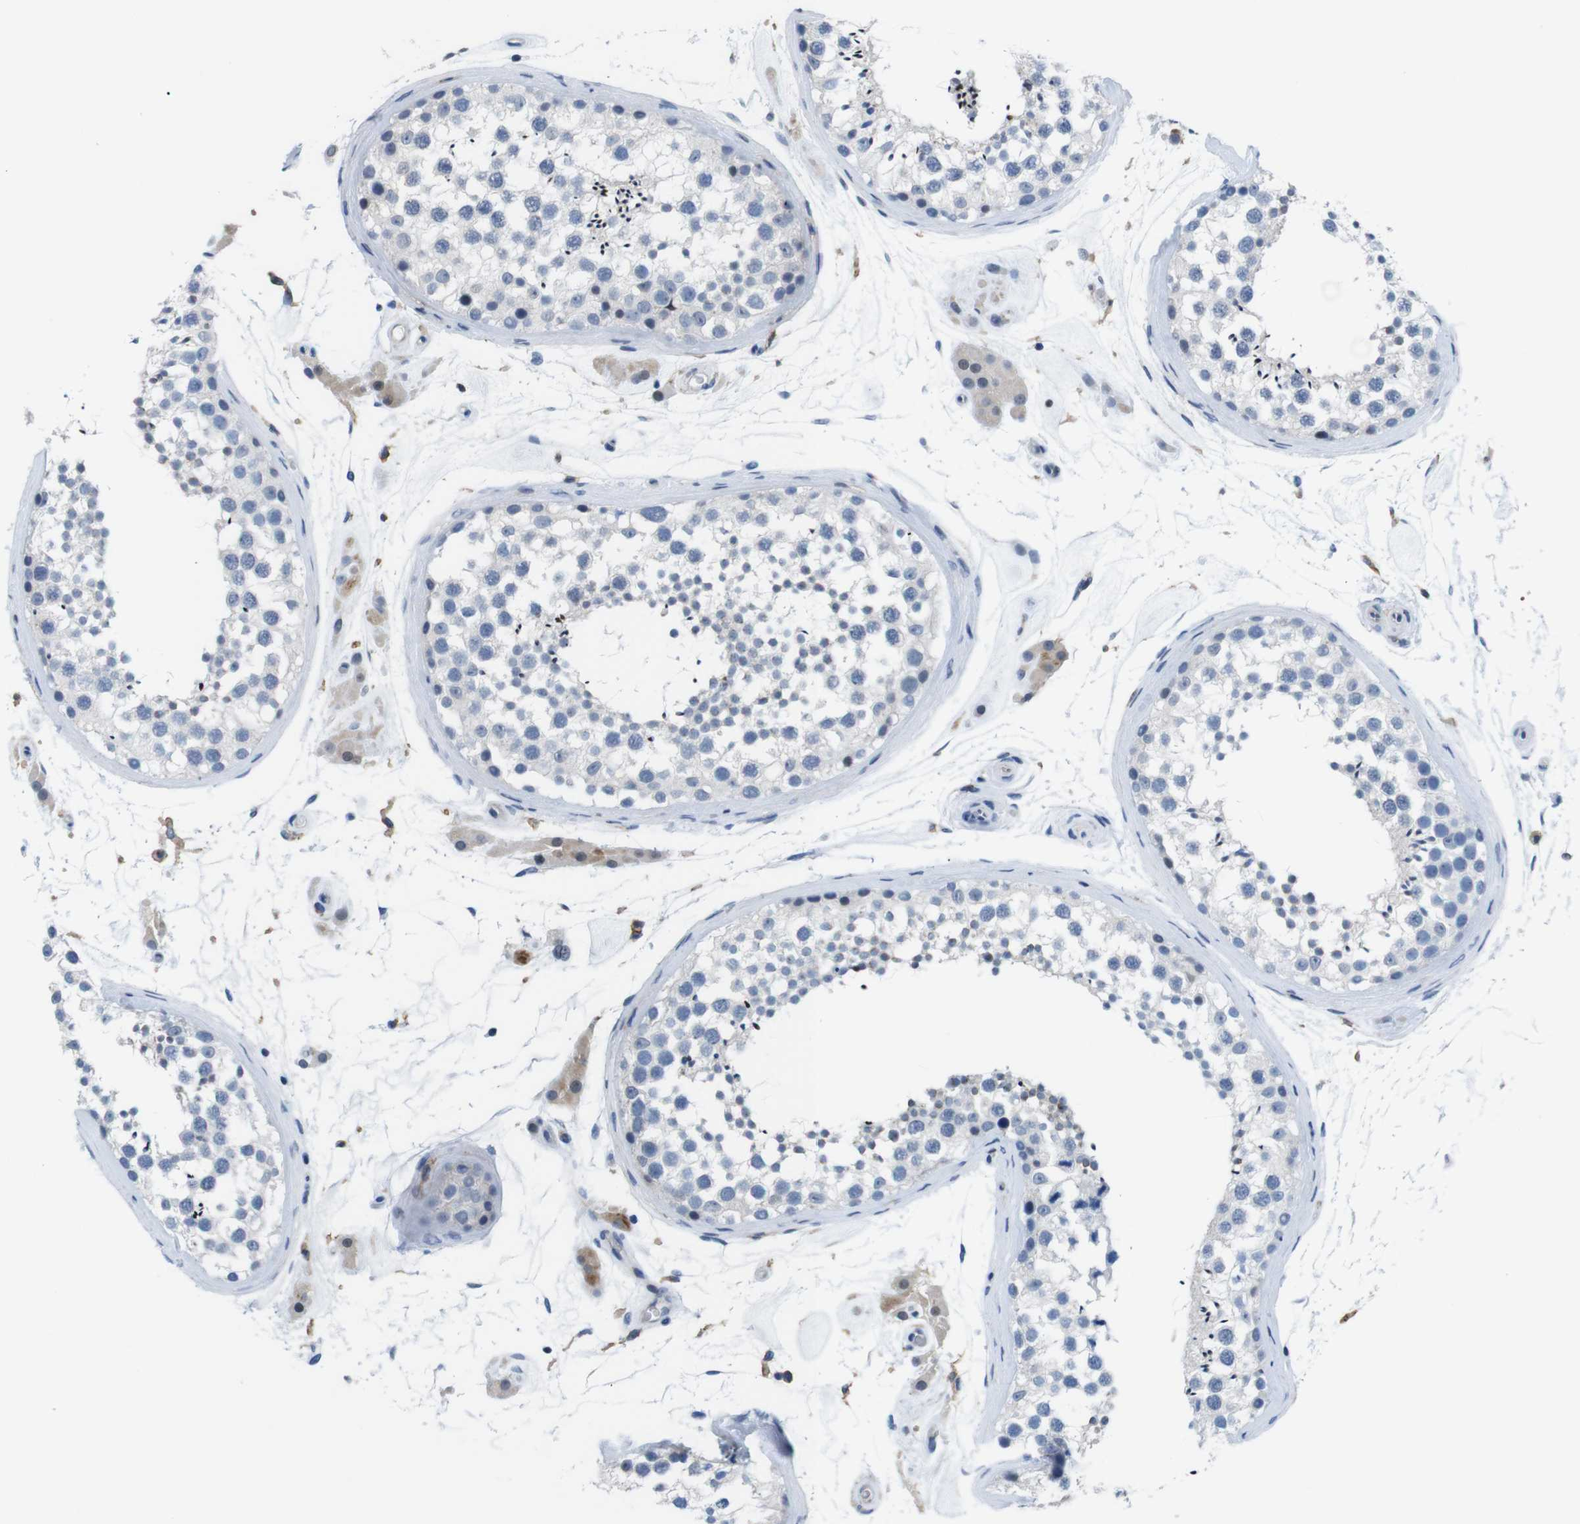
{"staining": {"intensity": "negative", "quantity": "none", "location": "none"}, "tissue": "testis", "cell_type": "Cells in seminiferous ducts", "image_type": "normal", "snomed": [{"axis": "morphology", "description": "Normal tissue, NOS"}, {"axis": "topography", "description": "Testis"}], "caption": "IHC histopathology image of normal testis: testis stained with DAB demonstrates no significant protein expression in cells in seminiferous ducts. (DAB IHC, high magnification).", "gene": "CD300C", "patient": {"sex": "male", "age": 46}}